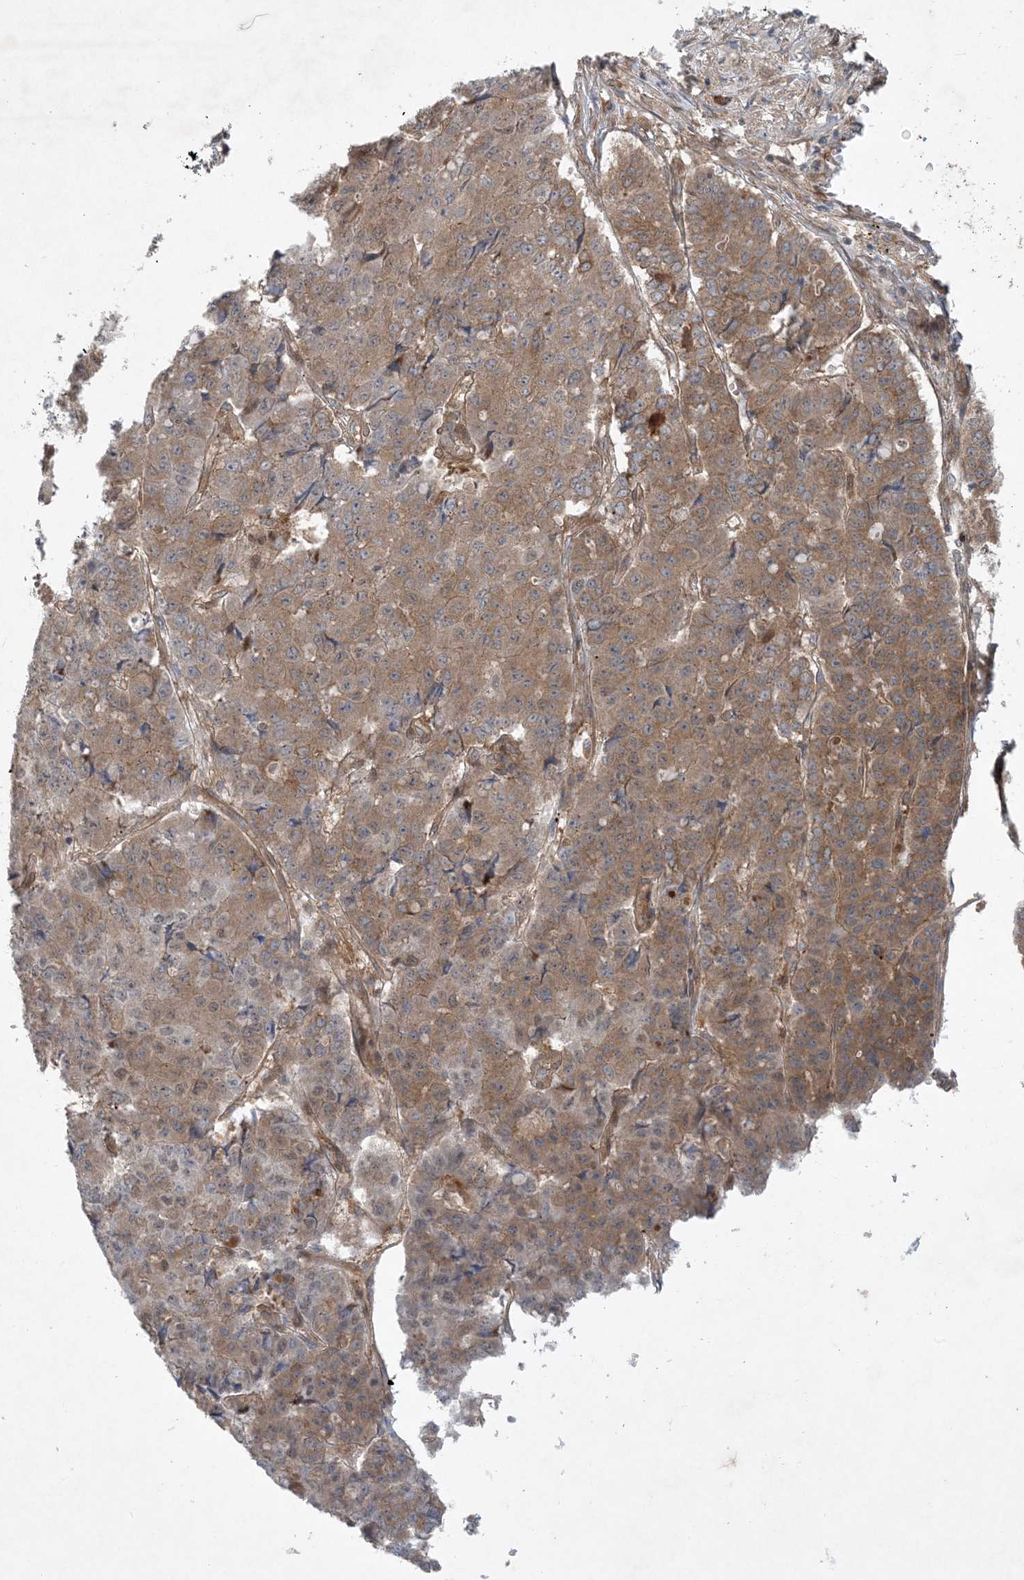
{"staining": {"intensity": "weak", "quantity": "25%-75%", "location": "cytoplasmic/membranous"}, "tissue": "pancreatic cancer", "cell_type": "Tumor cells", "image_type": "cancer", "snomed": [{"axis": "morphology", "description": "Adenocarcinoma, NOS"}, {"axis": "topography", "description": "Pancreas"}], "caption": "The immunohistochemical stain highlights weak cytoplasmic/membranous expression in tumor cells of pancreatic cancer (adenocarcinoma) tissue.", "gene": "STAM2", "patient": {"sex": "male", "age": 50}}